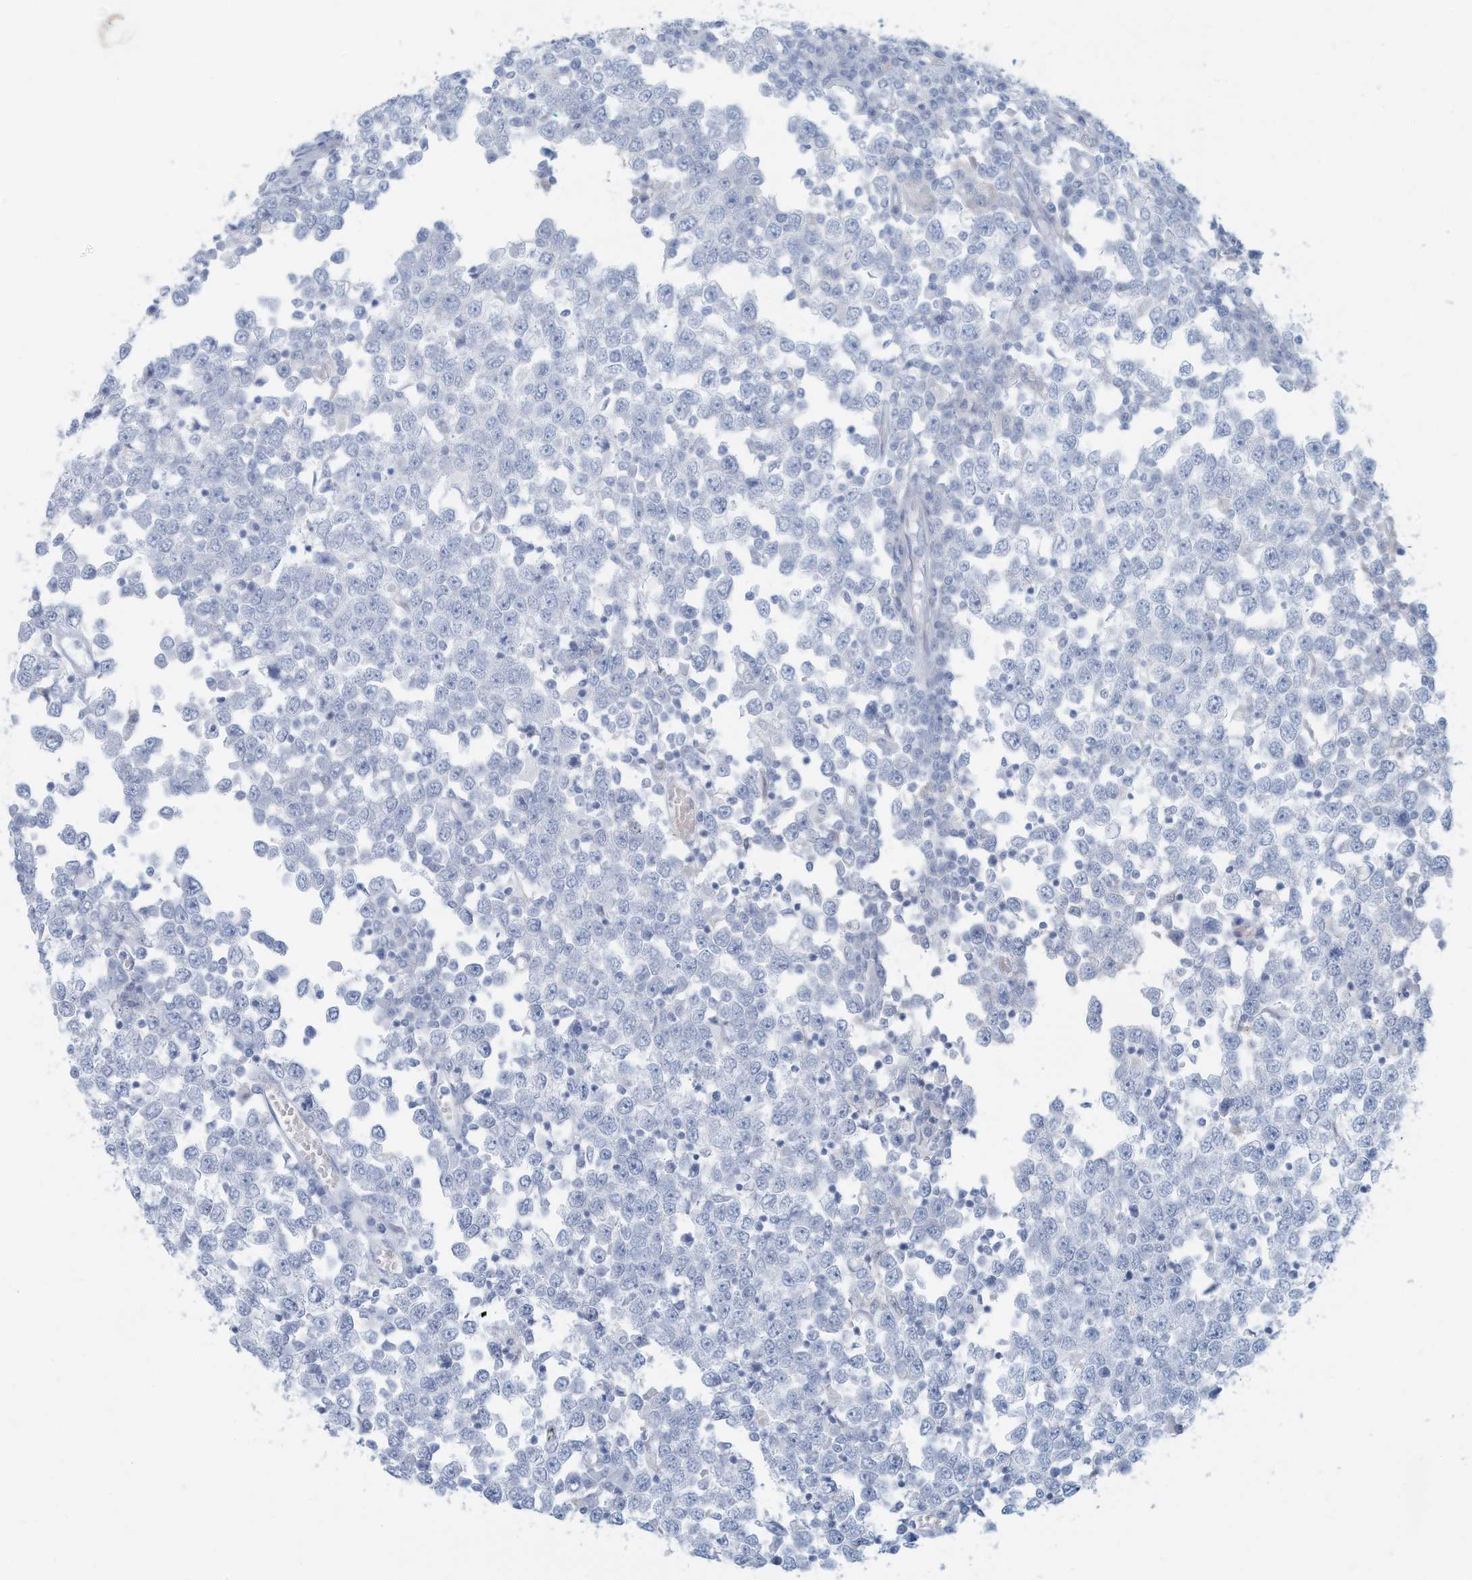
{"staining": {"intensity": "negative", "quantity": "none", "location": "none"}, "tissue": "testis cancer", "cell_type": "Tumor cells", "image_type": "cancer", "snomed": [{"axis": "morphology", "description": "Seminoma, NOS"}, {"axis": "topography", "description": "Testis"}], "caption": "Seminoma (testis) was stained to show a protein in brown. There is no significant positivity in tumor cells.", "gene": "ERI2", "patient": {"sex": "male", "age": 65}}